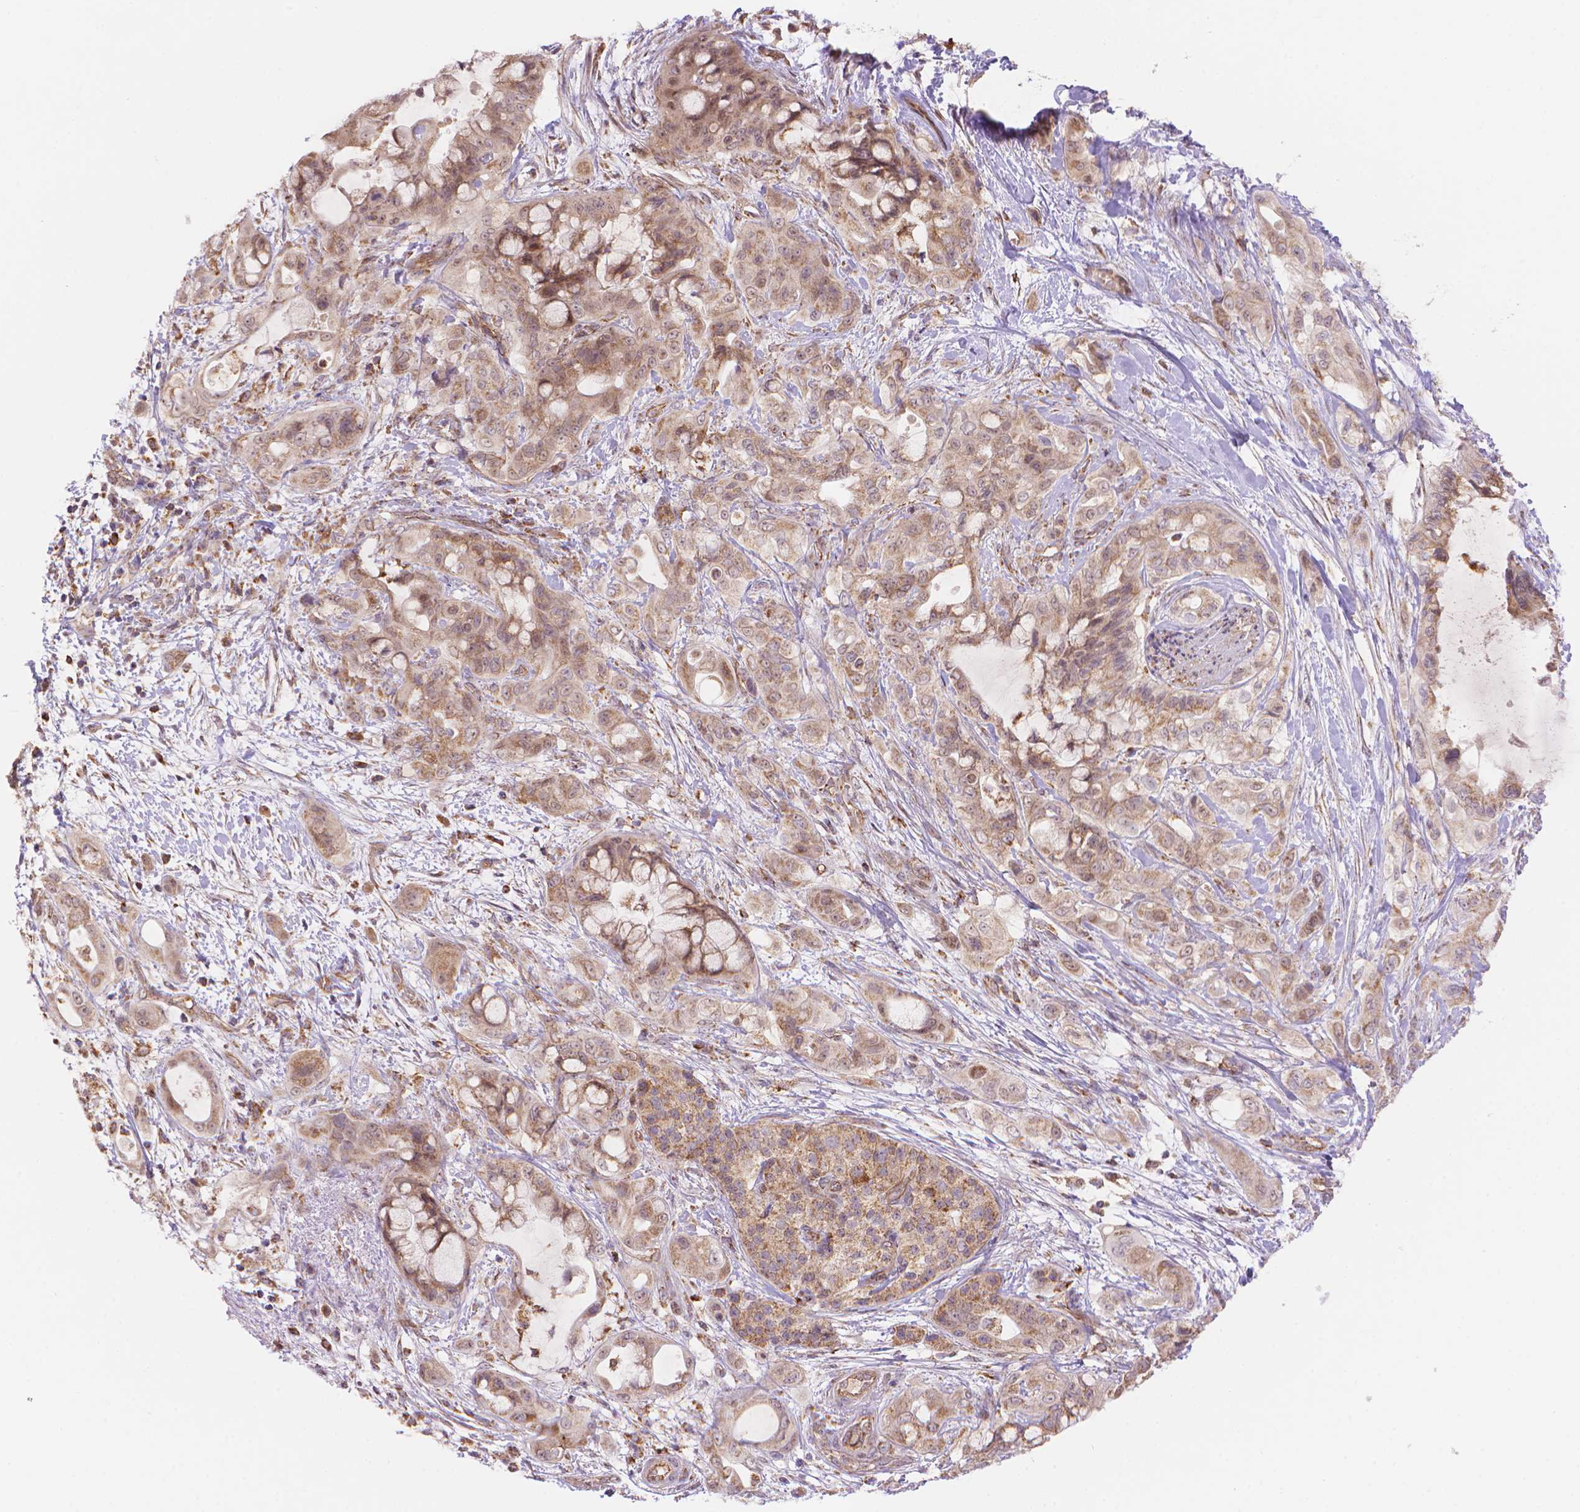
{"staining": {"intensity": "moderate", "quantity": ">75%", "location": "cytoplasmic/membranous"}, "tissue": "pancreatic cancer", "cell_type": "Tumor cells", "image_type": "cancer", "snomed": [{"axis": "morphology", "description": "Adenocarcinoma, NOS"}, {"axis": "topography", "description": "Pancreas"}], "caption": "Brown immunohistochemical staining in pancreatic cancer exhibits moderate cytoplasmic/membranous positivity in about >75% of tumor cells.", "gene": "CYYR1", "patient": {"sex": "male", "age": 71}}